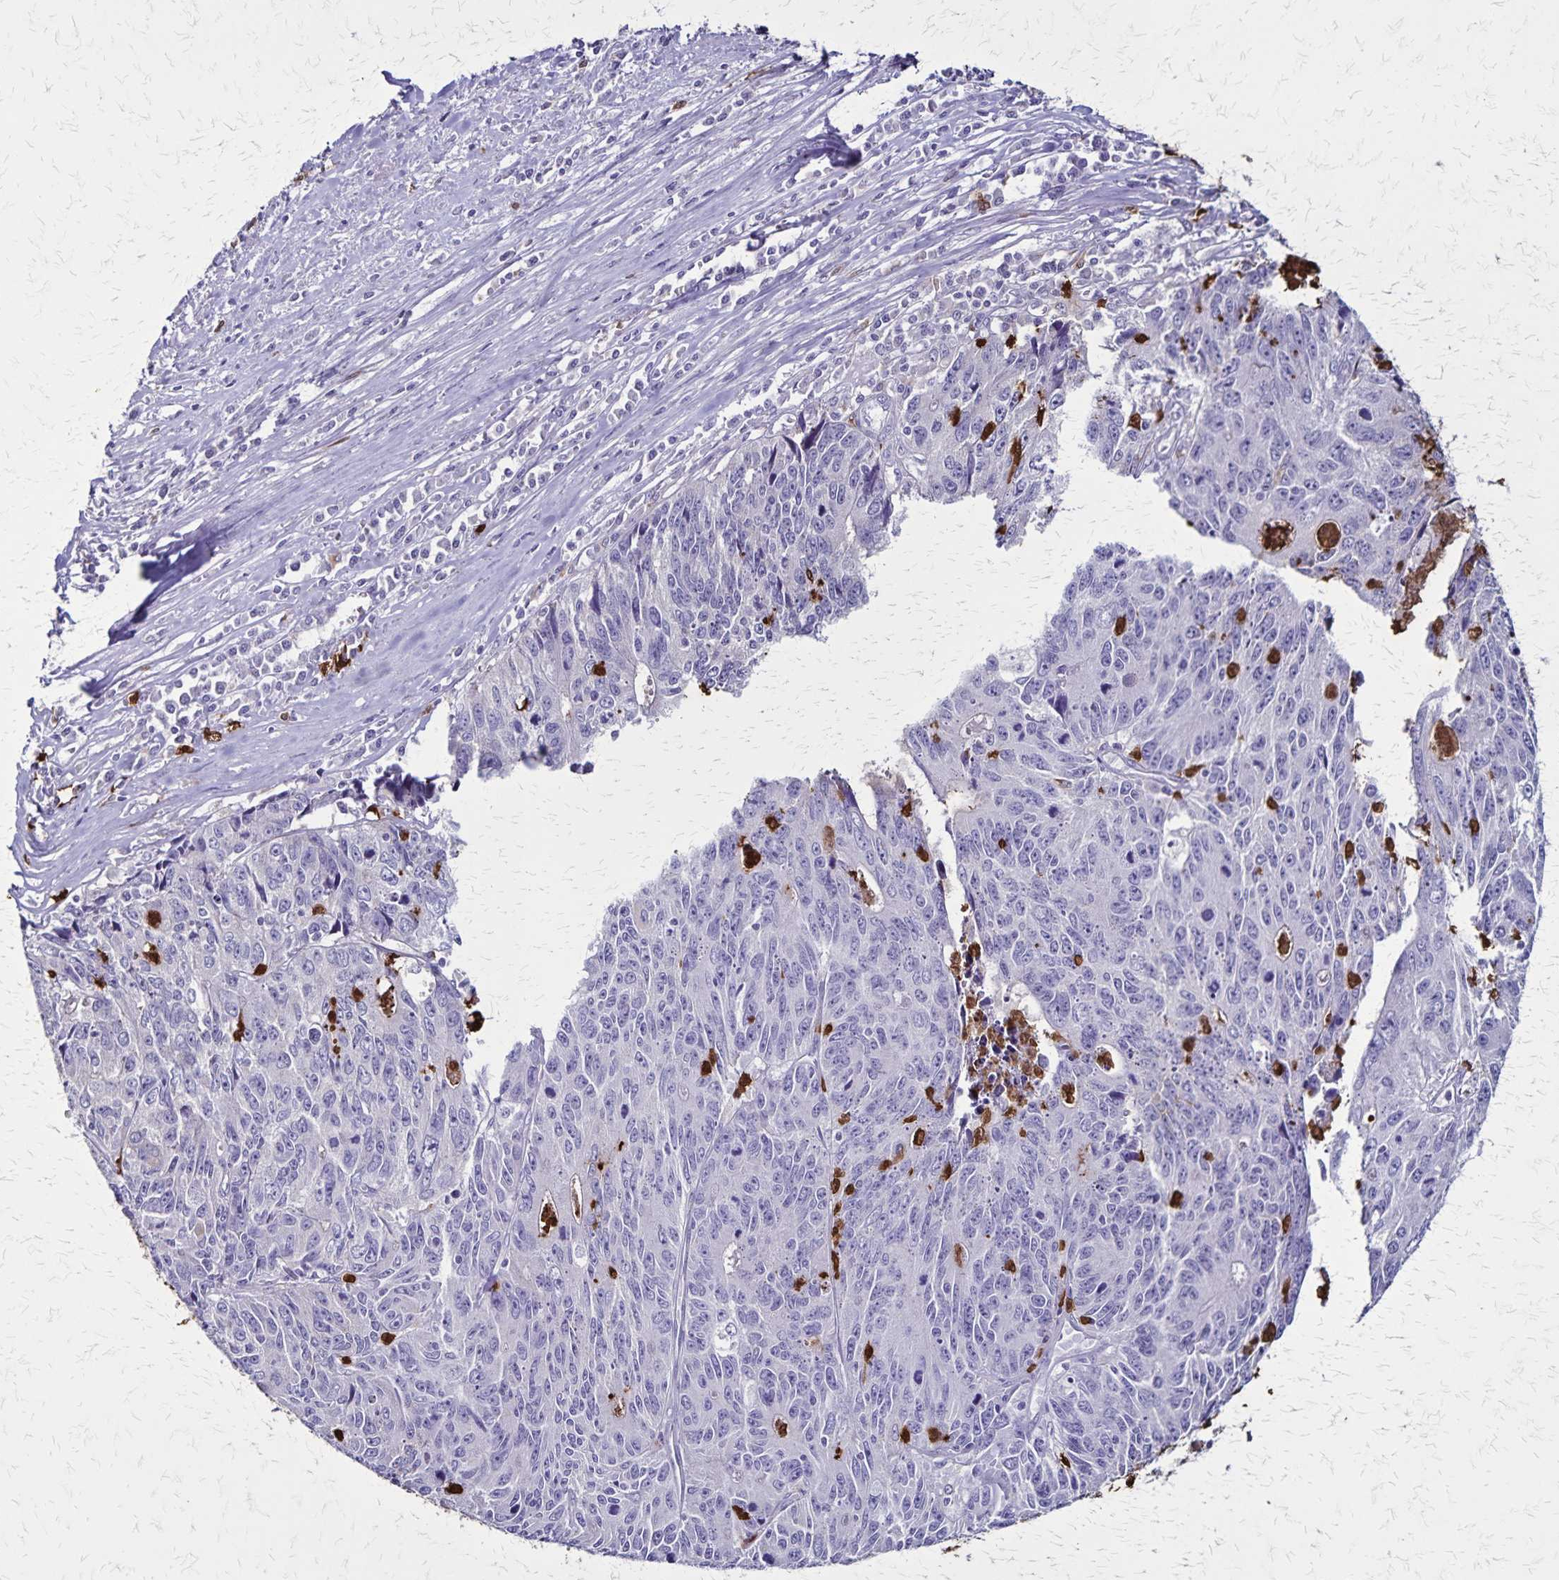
{"staining": {"intensity": "negative", "quantity": "none", "location": "none"}, "tissue": "liver cancer", "cell_type": "Tumor cells", "image_type": "cancer", "snomed": [{"axis": "morphology", "description": "Cholangiocarcinoma"}, {"axis": "topography", "description": "Liver"}], "caption": "Immunohistochemical staining of human cholangiocarcinoma (liver) reveals no significant expression in tumor cells.", "gene": "ULBP3", "patient": {"sex": "male", "age": 65}}